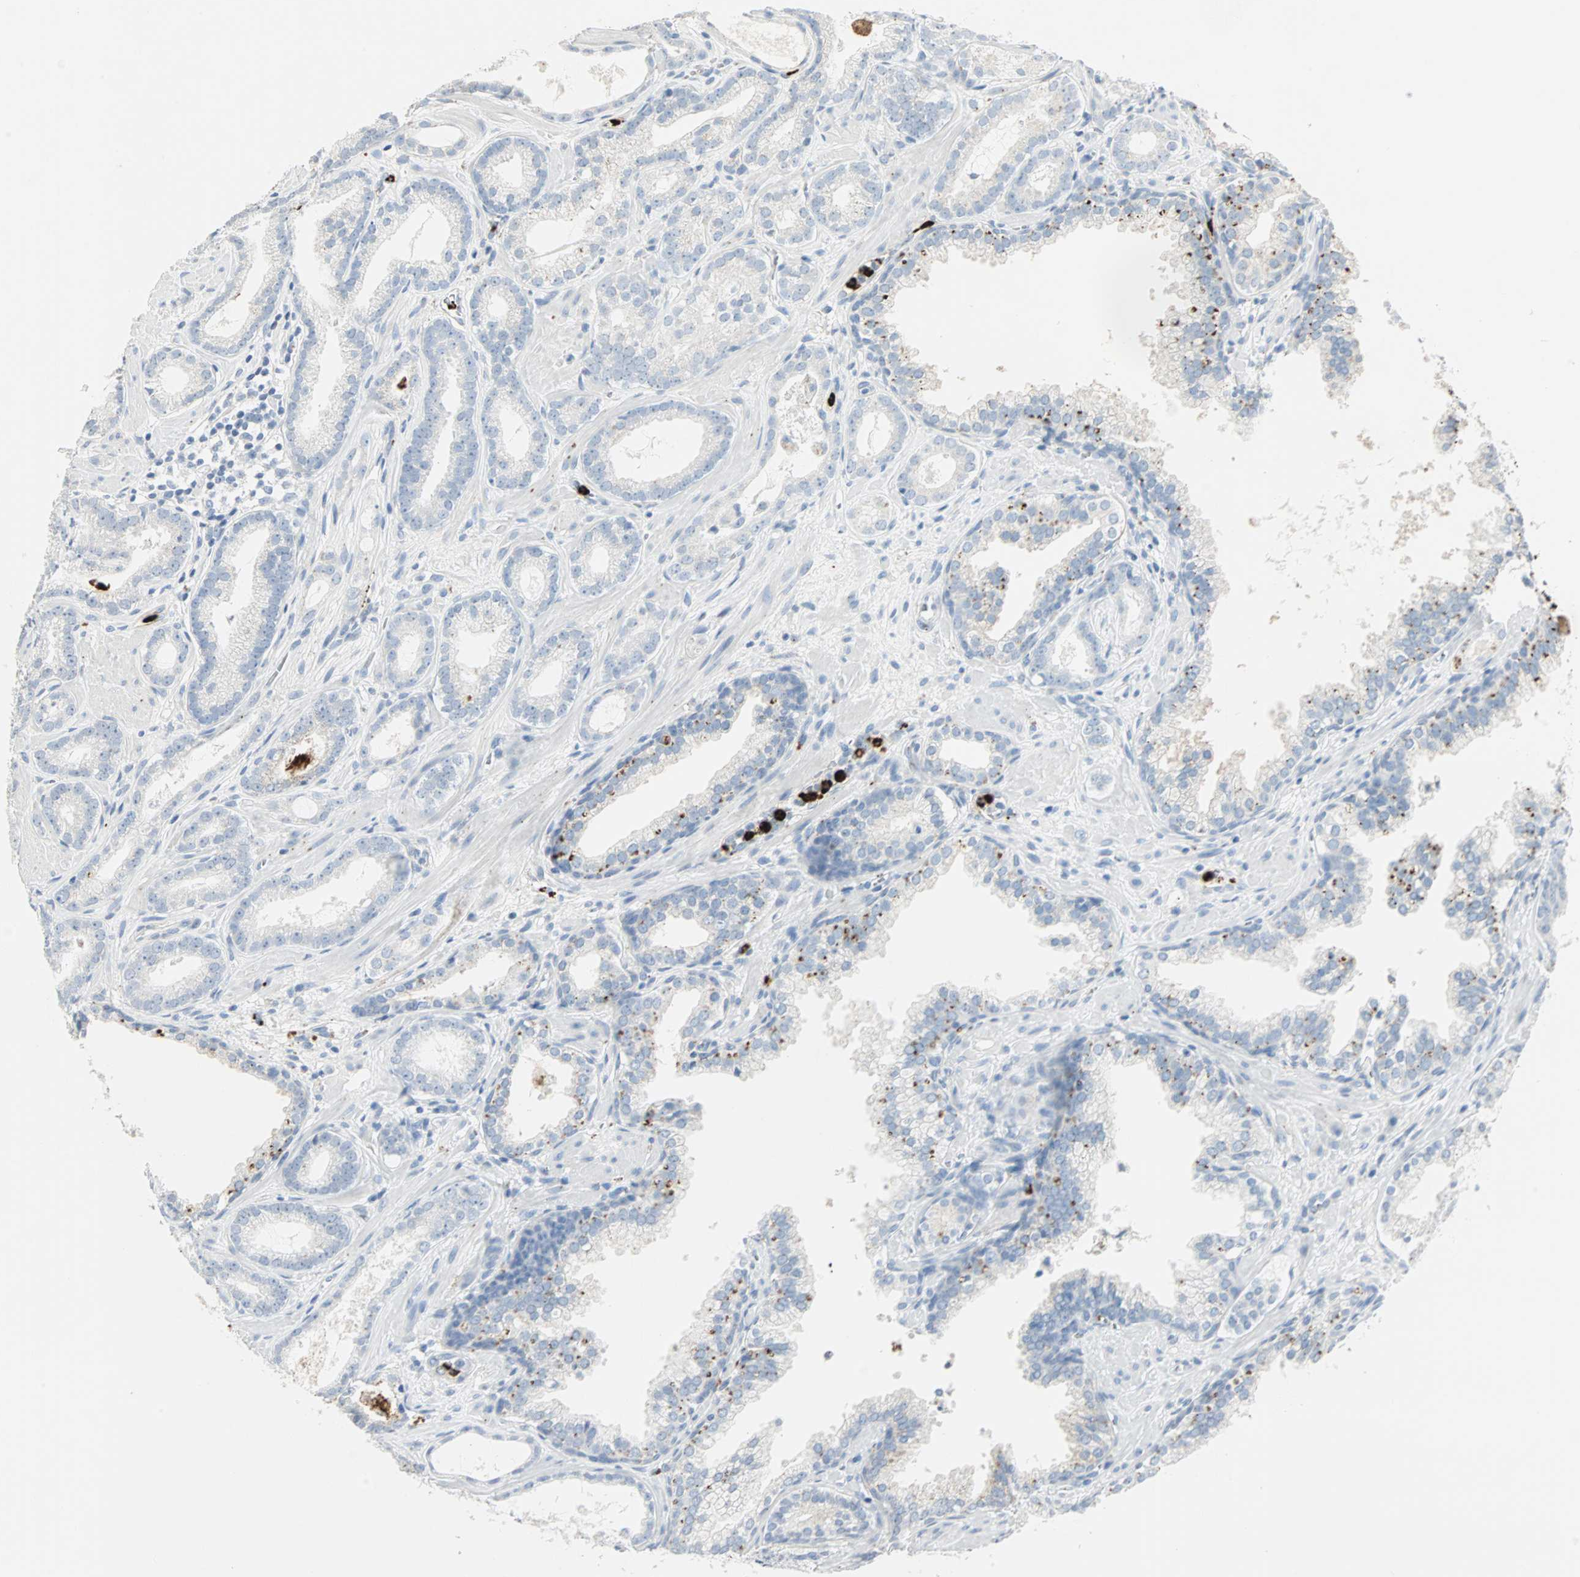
{"staining": {"intensity": "strong", "quantity": "<25%", "location": "cytoplasmic/membranous"}, "tissue": "prostate cancer", "cell_type": "Tumor cells", "image_type": "cancer", "snomed": [{"axis": "morphology", "description": "Adenocarcinoma, Low grade"}, {"axis": "topography", "description": "Prostate"}], "caption": "Tumor cells exhibit medium levels of strong cytoplasmic/membranous expression in about <25% of cells in prostate cancer (low-grade adenocarcinoma).", "gene": "CEACAM6", "patient": {"sex": "male", "age": 57}}